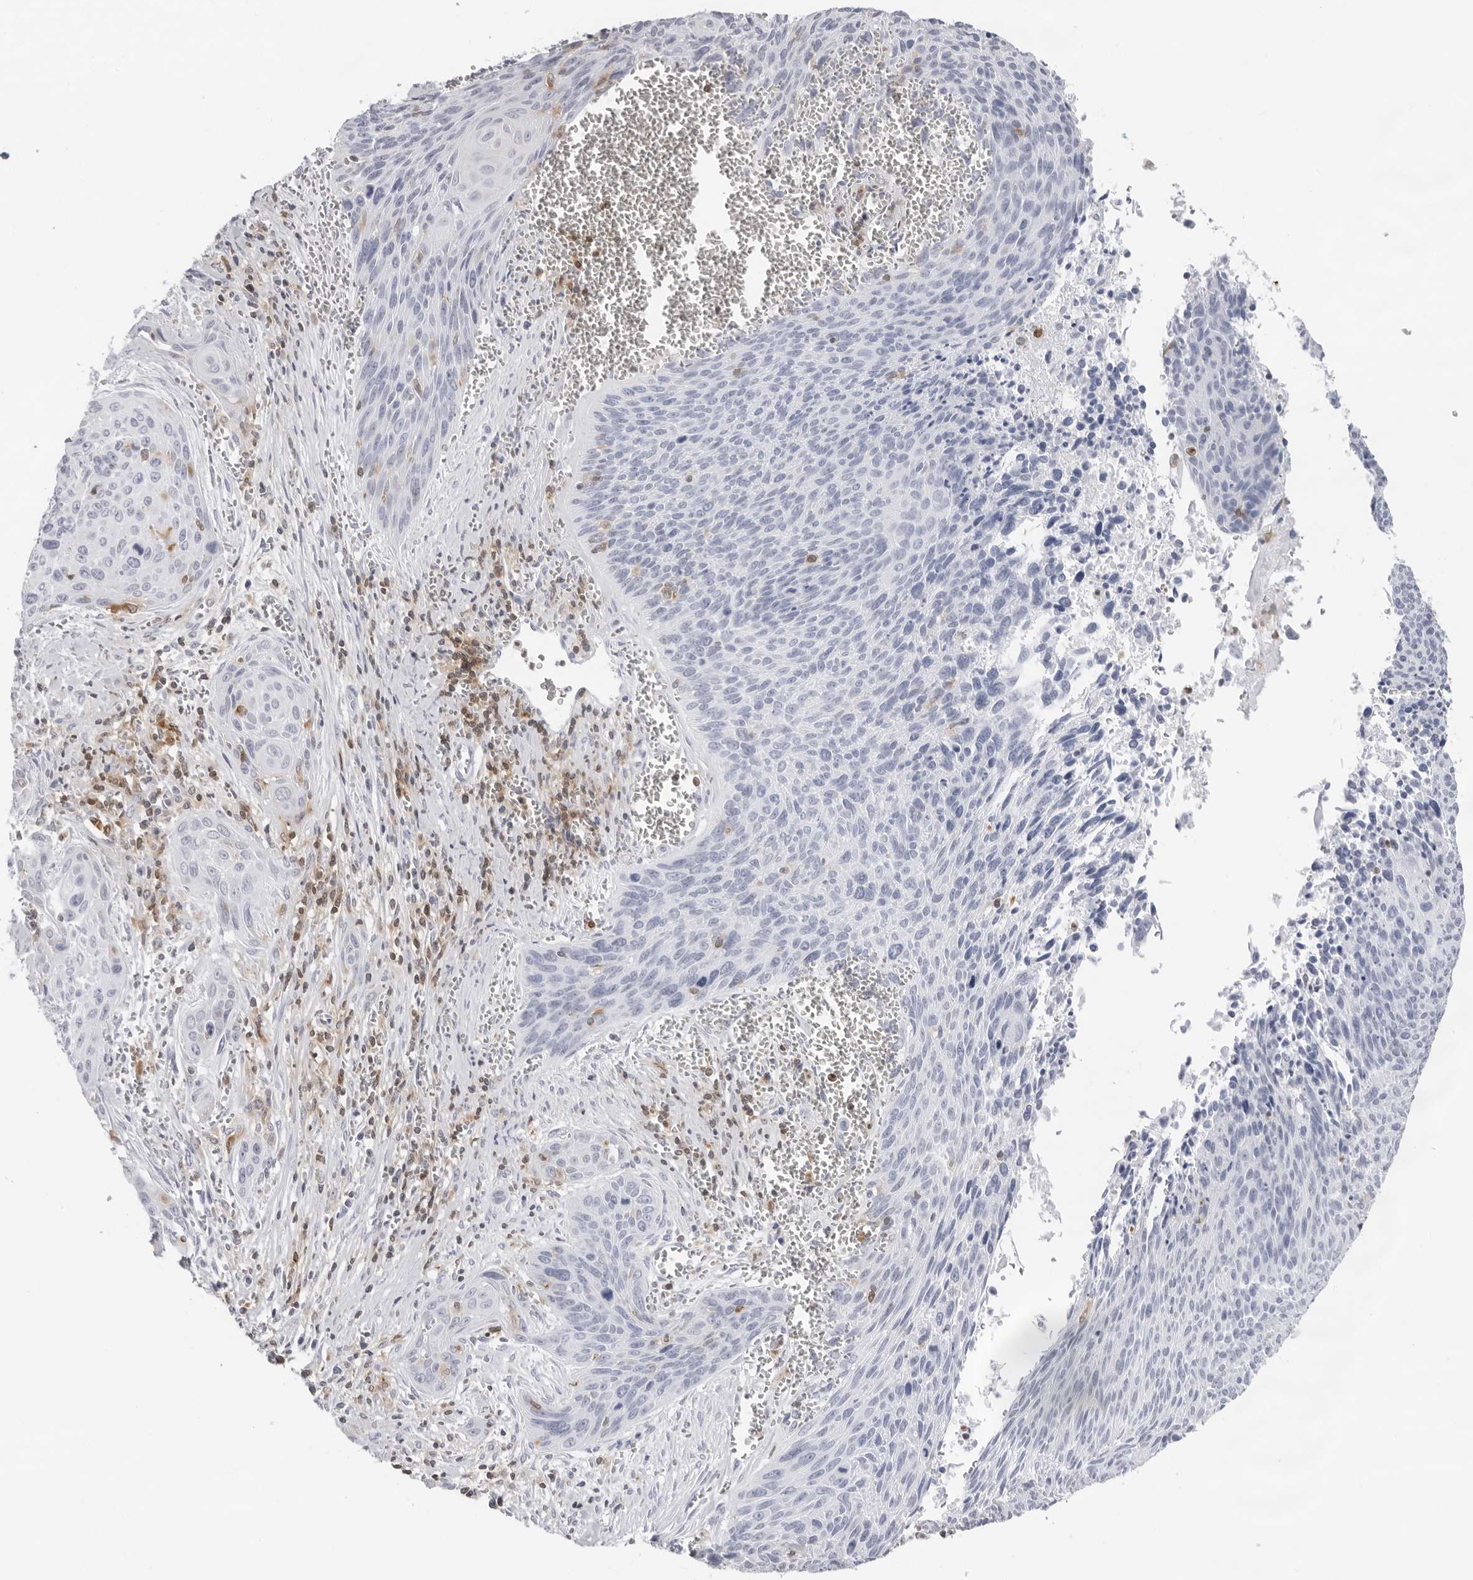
{"staining": {"intensity": "negative", "quantity": "none", "location": "none"}, "tissue": "cervical cancer", "cell_type": "Tumor cells", "image_type": "cancer", "snomed": [{"axis": "morphology", "description": "Squamous cell carcinoma, NOS"}, {"axis": "topography", "description": "Cervix"}], "caption": "This is an immunohistochemistry (IHC) micrograph of cervical cancer. There is no expression in tumor cells.", "gene": "FMNL1", "patient": {"sex": "female", "age": 55}}